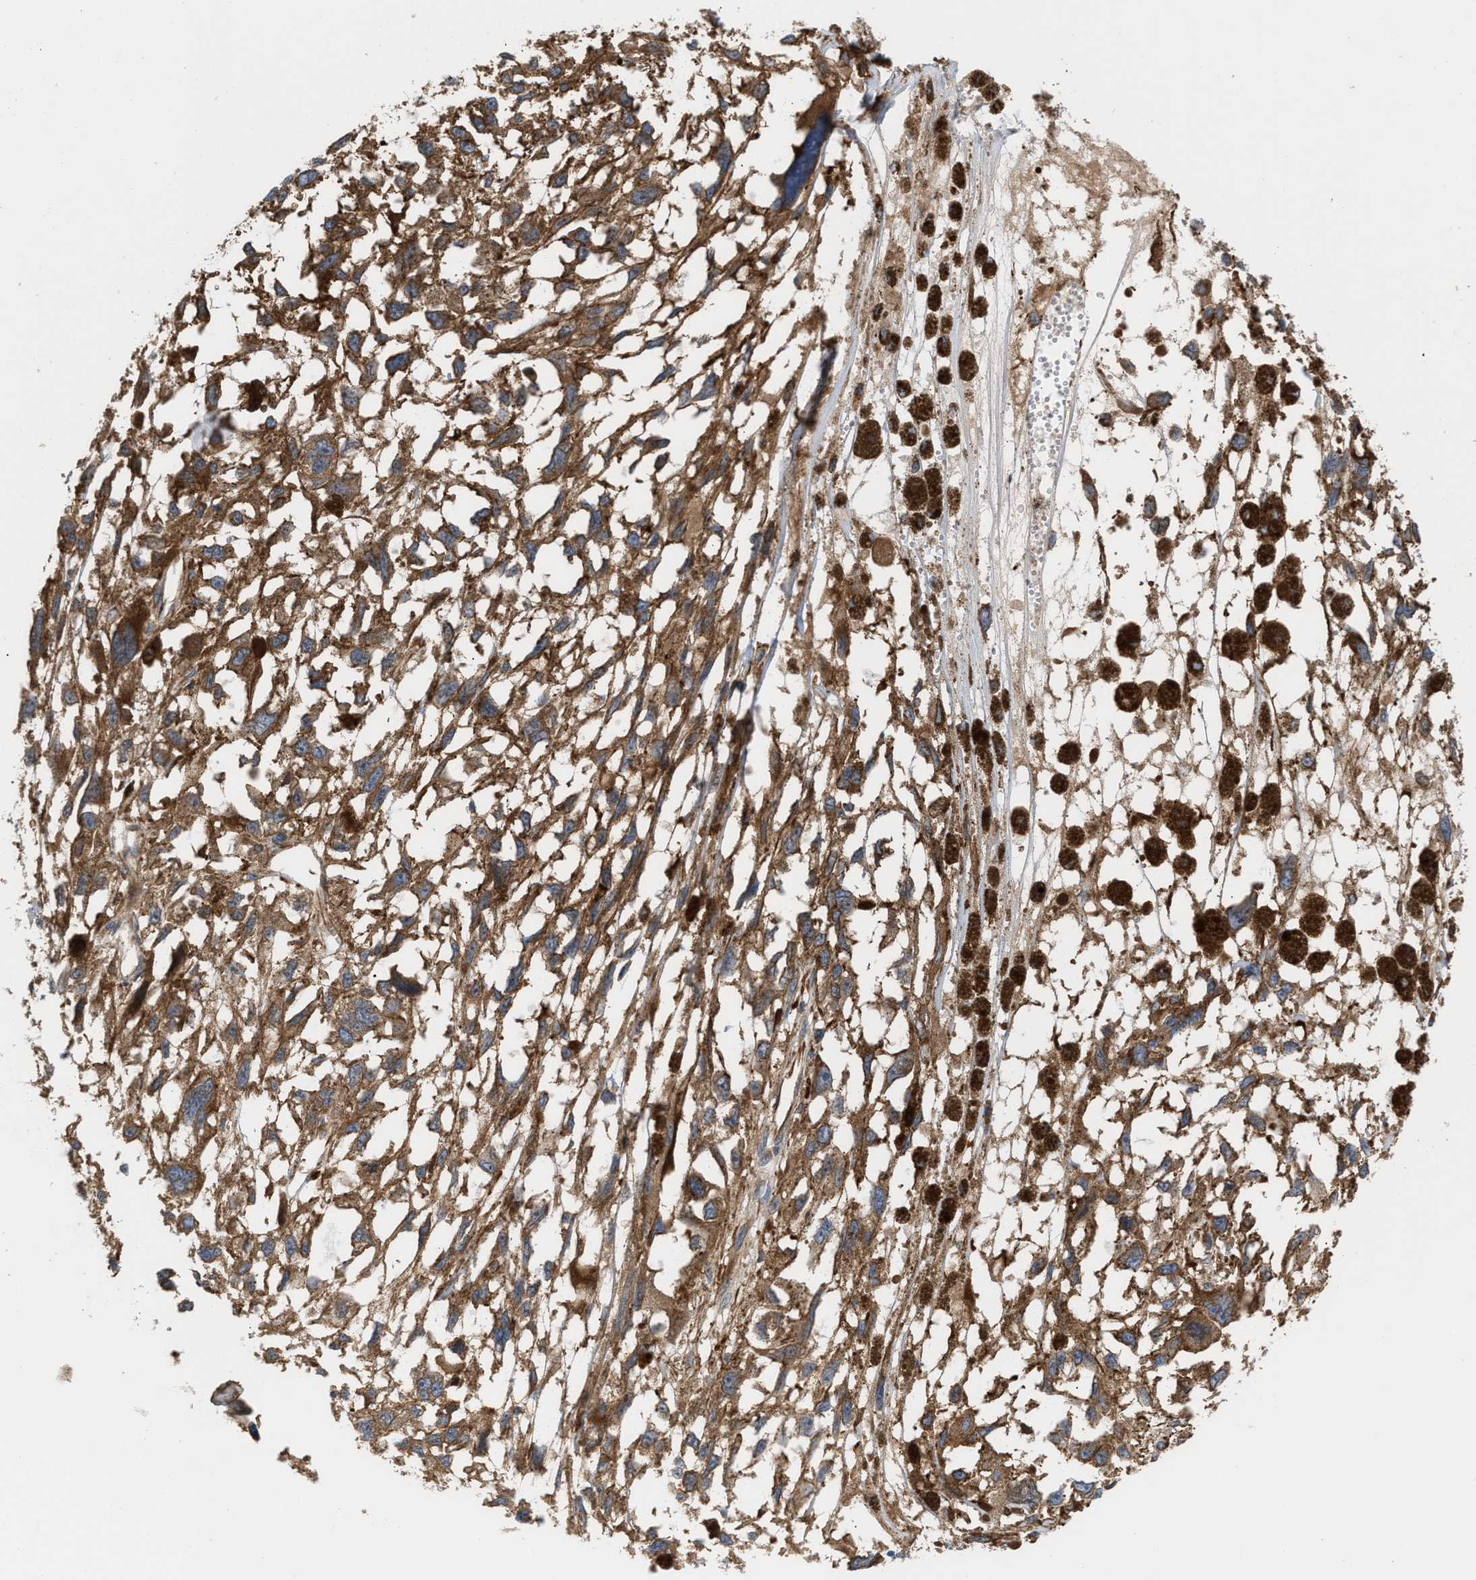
{"staining": {"intensity": "moderate", "quantity": ">75%", "location": "cytoplasmic/membranous"}, "tissue": "melanoma", "cell_type": "Tumor cells", "image_type": "cancer", "snomed": [{"axis": "morphology", "description": "Malignant melanoma, Metastatic site"}, {"axis": "topography", "description": "Lymph node"}], "caption": "Moderate cytoplasmic/membranous positivity is appreciated in approximately >75% of tumor cells in melanoma.", "gene": "EPS15L1", "patient": {"sex": "male", "age": 59}}